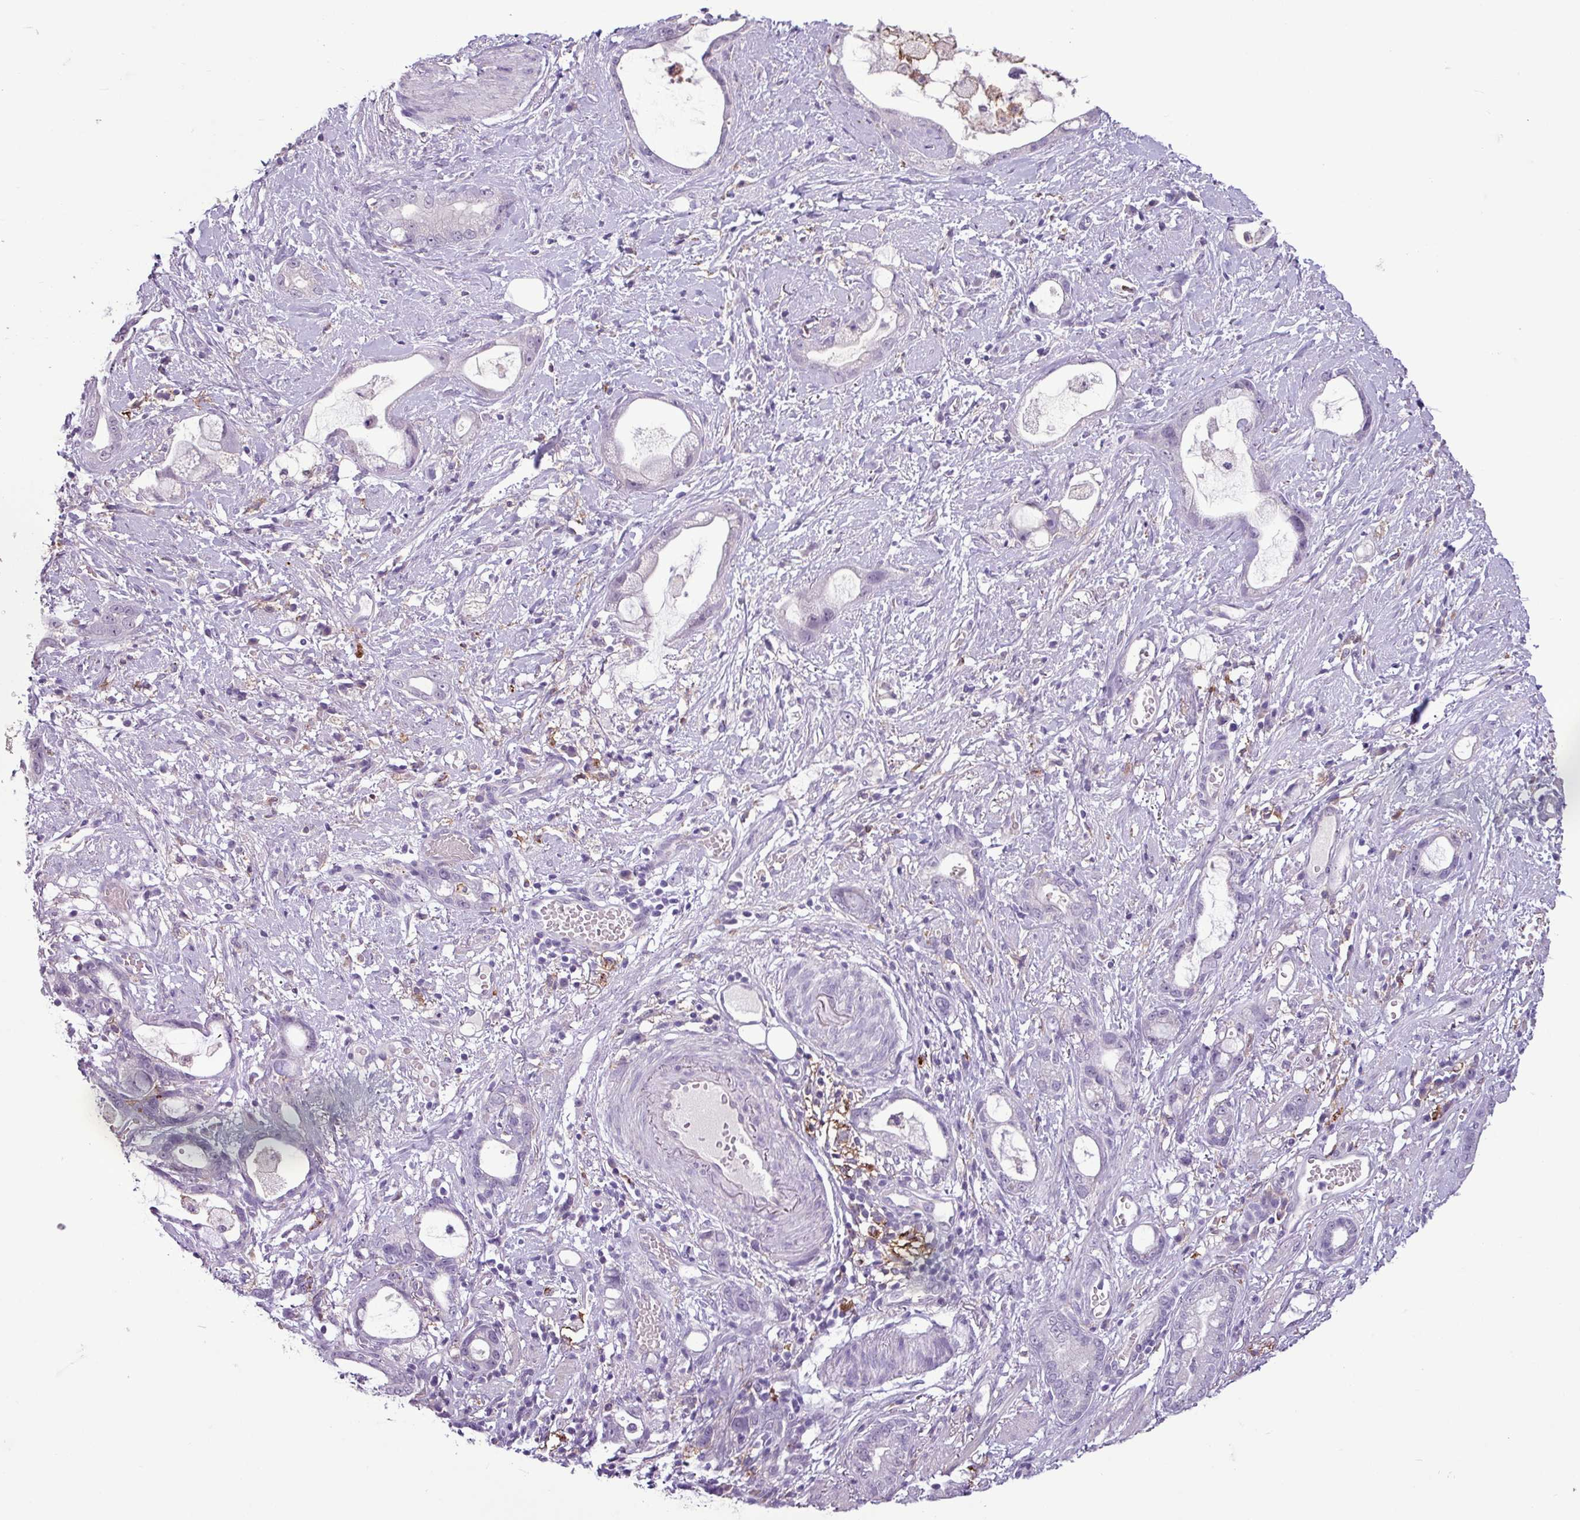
{"staining": {"intensity": "negative", "quantity": "none", "location": "none"}, "tissue": "stomach cancer", "cell_type": "Tumor cells", "image_type": "cancer", "snomed": [{"axis": "morphology", "description": "Adenocarcinoma, NOS"}, {"axis": "topography", "description": "Stomach"}], "caption": "A high-resolution image shows immunohistochemistry (IHC) staining of stomach cancer, which shows no significant expression in tumor cells.", "gene": "C9orf24", "patient": {"sex": "male", "age": 55}}